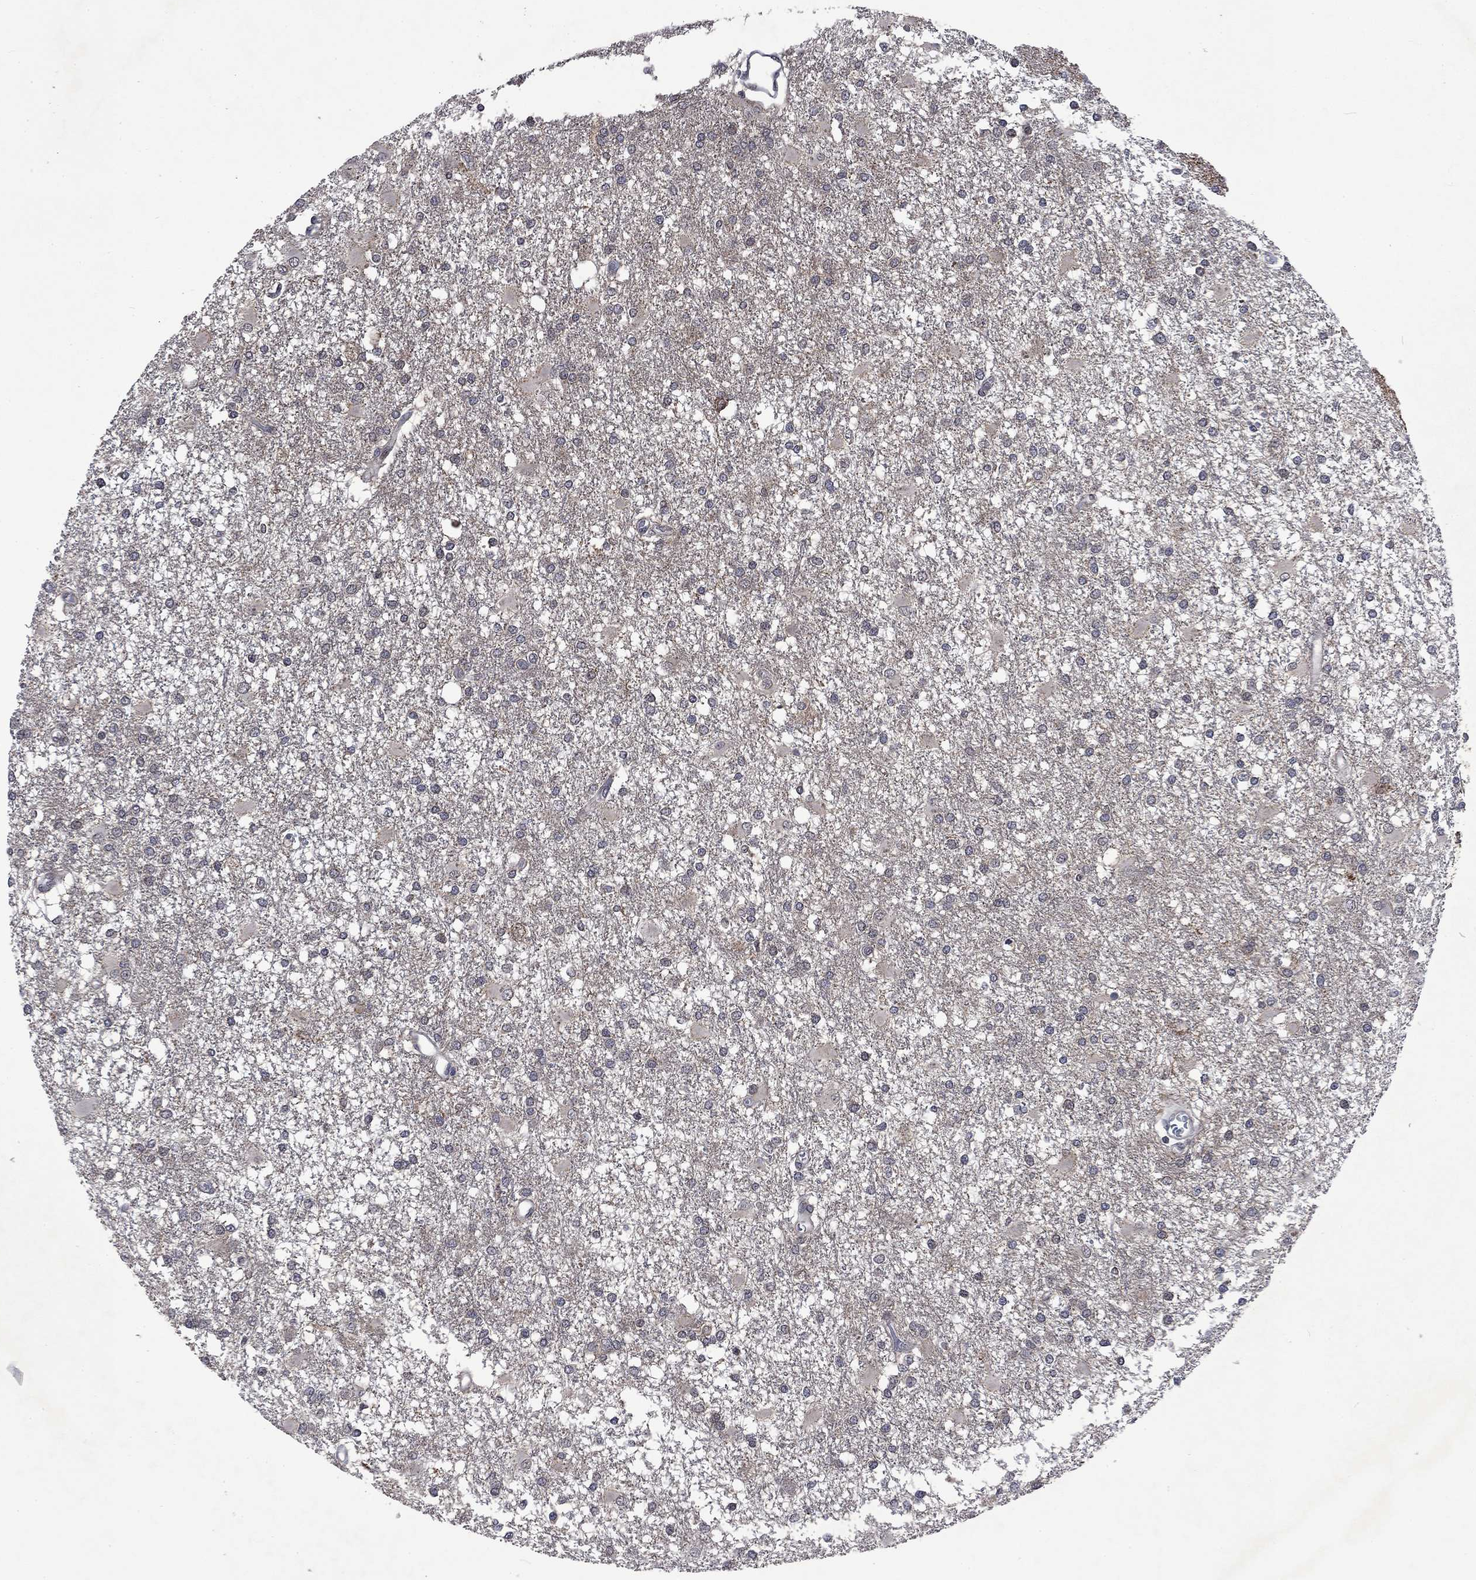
{"staining": {"intensity": "negative", "quantity": "none", "location": "none"}, "tissue": "glioma", "cell_type": "Tumor cells", "image_type": "cancer", "snomed": [{"axis": "morphology", "description": "Glioma, malignant, High grade"}, {"axis": "topography", "description": "Cerebral cortex"}], "caption": "There is no significant expression in tumor cells of malignant high-grade glioma.", "gene": "PPP1R9A", "patient": {"sex": "male", "age": 79}}